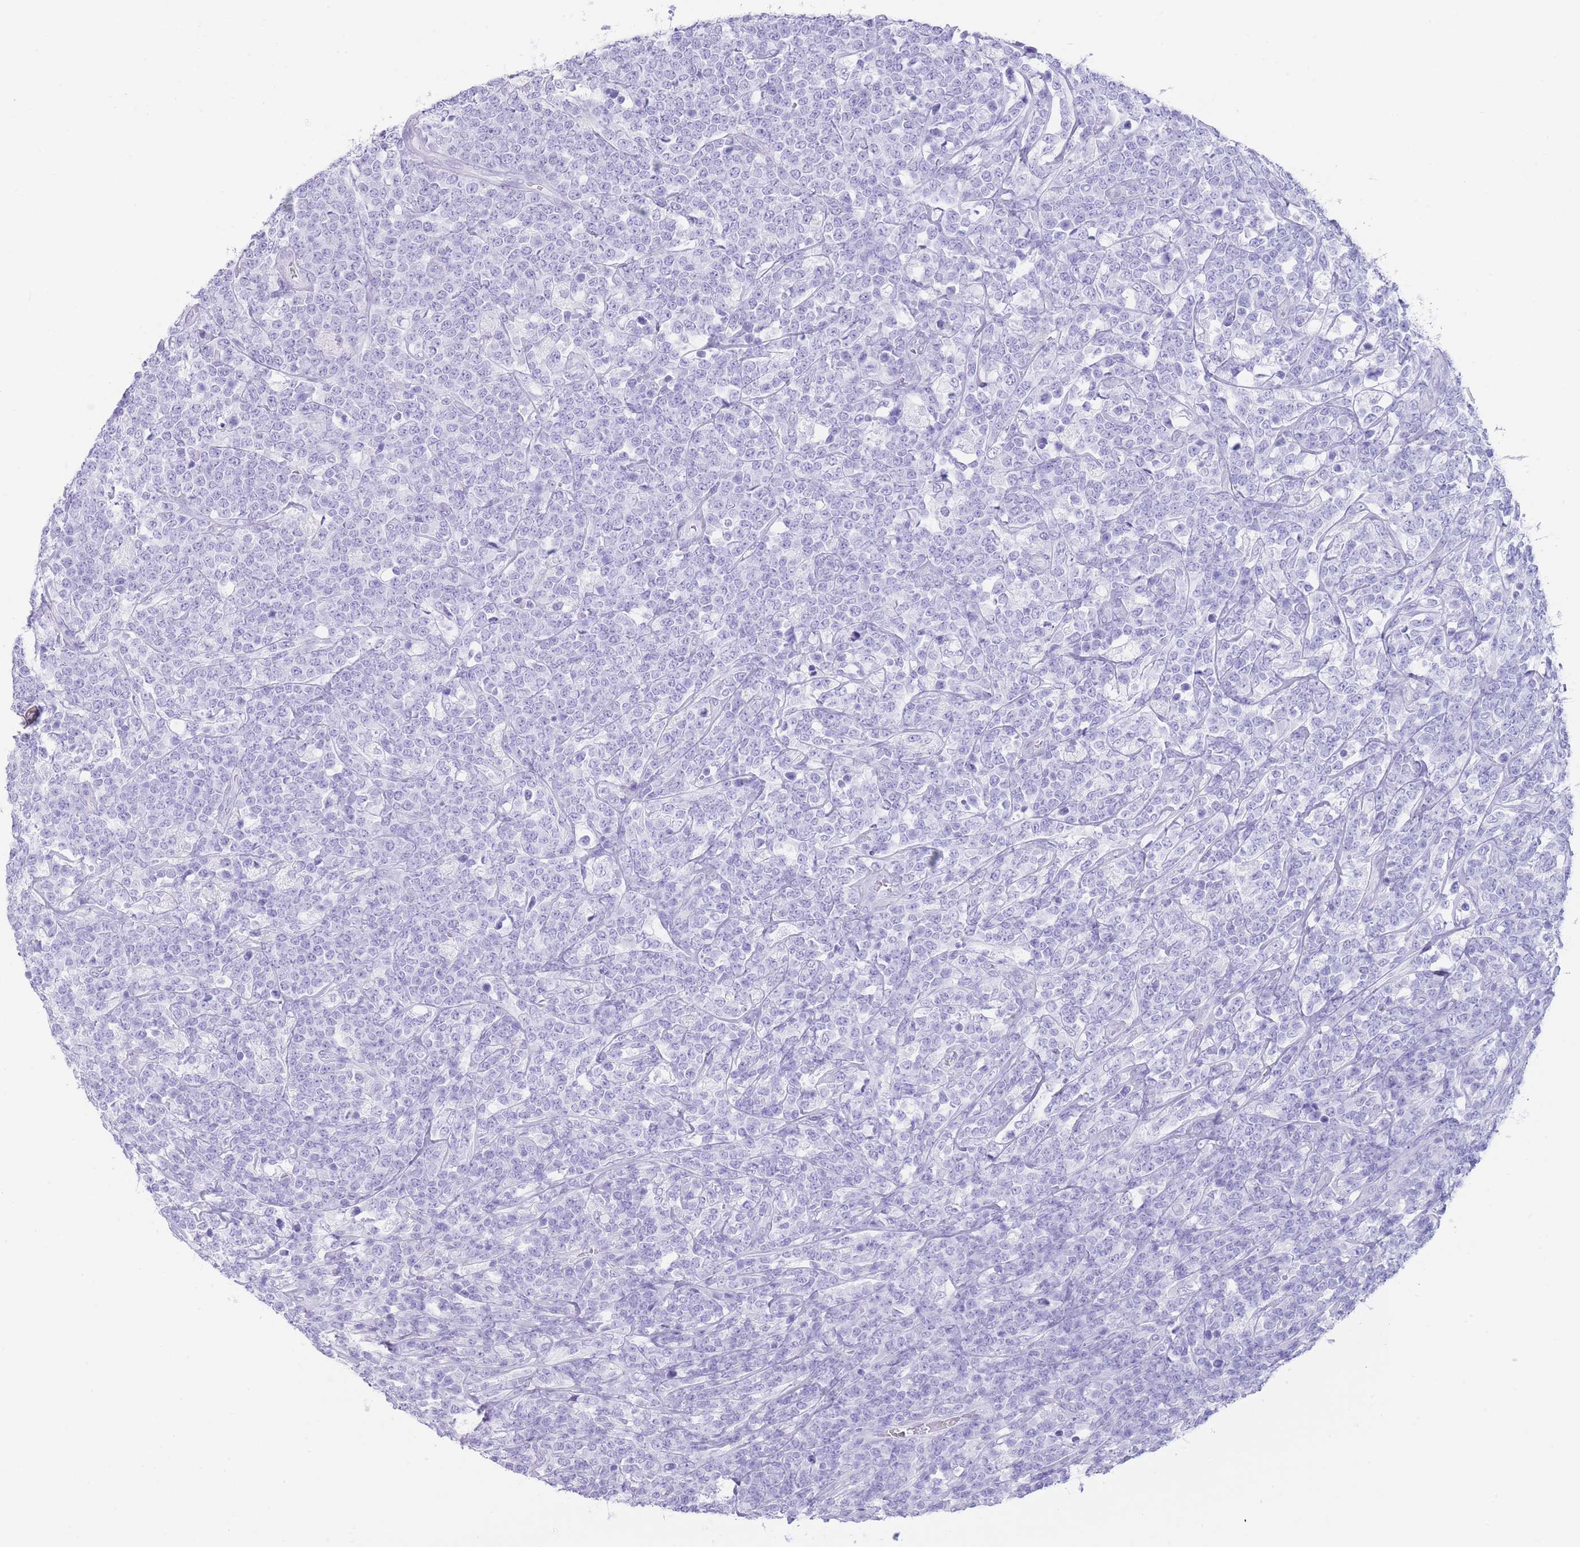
{"staining": {"intensity": "negative", "quantity": "none", "location": "none"}, "tissue": "lymphoma", "cell_type": "Tumor cells", "image_type": "cancer", "snomed": [{"axis": "morphology", "description": "Malignant lymphoma, non-Hodgkin's type, High grade"}, {"axis": "topography", "description": "Small intestine"}], "caption": "Malignant lymphoma, non-Hodgkin's type (high-grade) was stained to show a protein in brown. There is no significant positivity in tumor cells.", "gene": "ELOA2", "patient": {"sex": "male", "age": 8}}